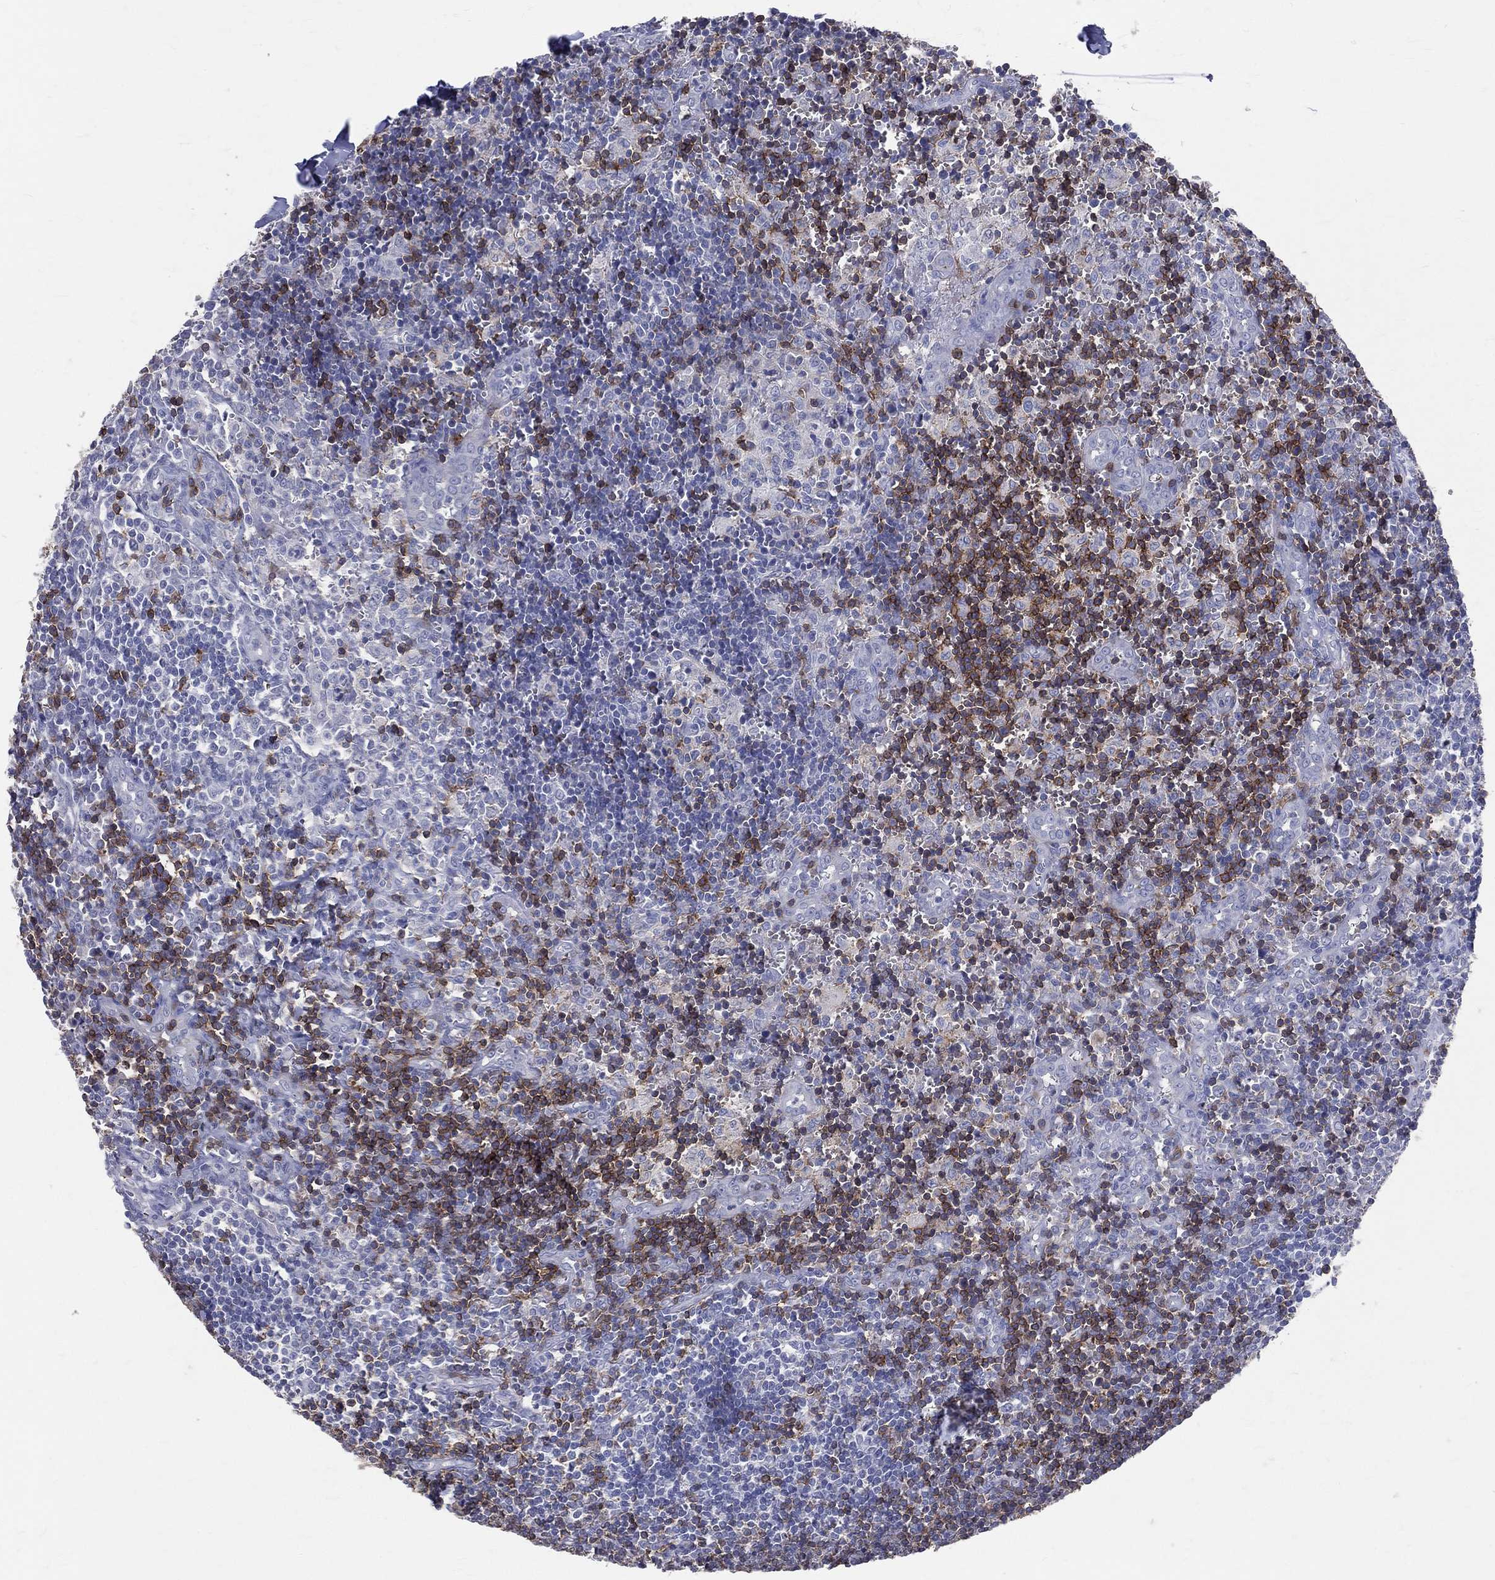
{"staining": {"intensity": "strong", "quantity": "<25%", "location": "cytoplasmic/membranous"}, "tissue": "lymph node", "cell_type": "Germinal center cells", "image_type": "normal", "snomed": [{"axis": "morphology", "description": "Normal tissue, NOS"}, {"axis": "topography", "description": "Lymph node"}, {"axis": "topography", "description": "Salivary gland"}], "caption": "A brown stain shows strong cytoplasmic/membranous expression of a protein in germinal center cells of normal lymph node.", "gene": "LAT", "patient": {"sex": "male", "age": 78}}